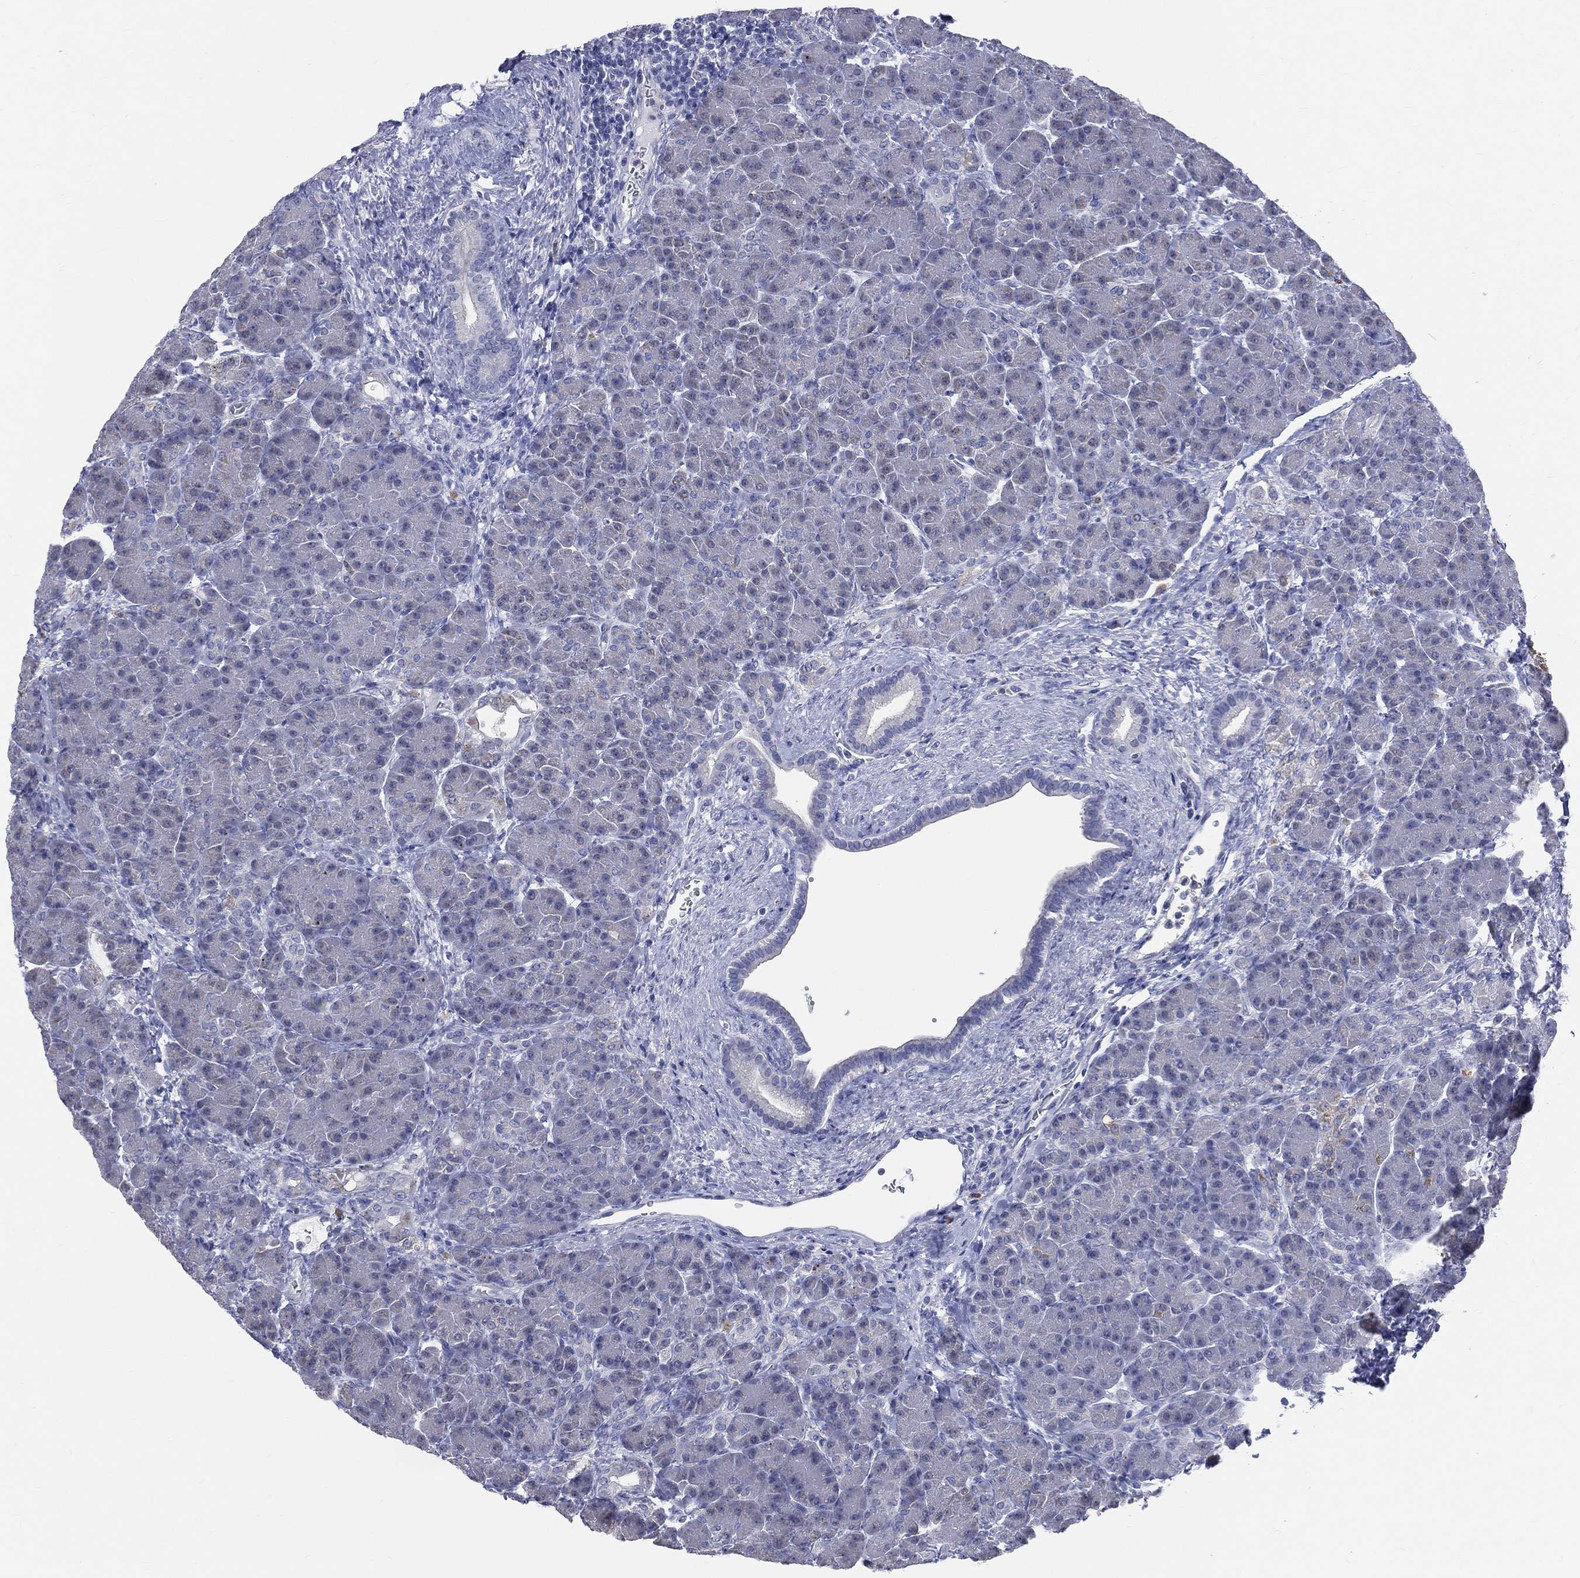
{"staining": {"intensity": "negative", "quantity": "none", "location": "none"}, "tissue": "pancreas", "cell_type": "Exocrine glandular cells", "image_type": "normal", "snomed": [{"axis": "morphology", "description": "Normal tissue, NOS"}, {"axis": "topography", "description": "Pancreas"}], "caption": "An image of pancreas stained for a protein reveals no brown staining in exocrine glandular cells.", "gene": "AKAP3", "patient": {"sex": "female", "age": 63}}